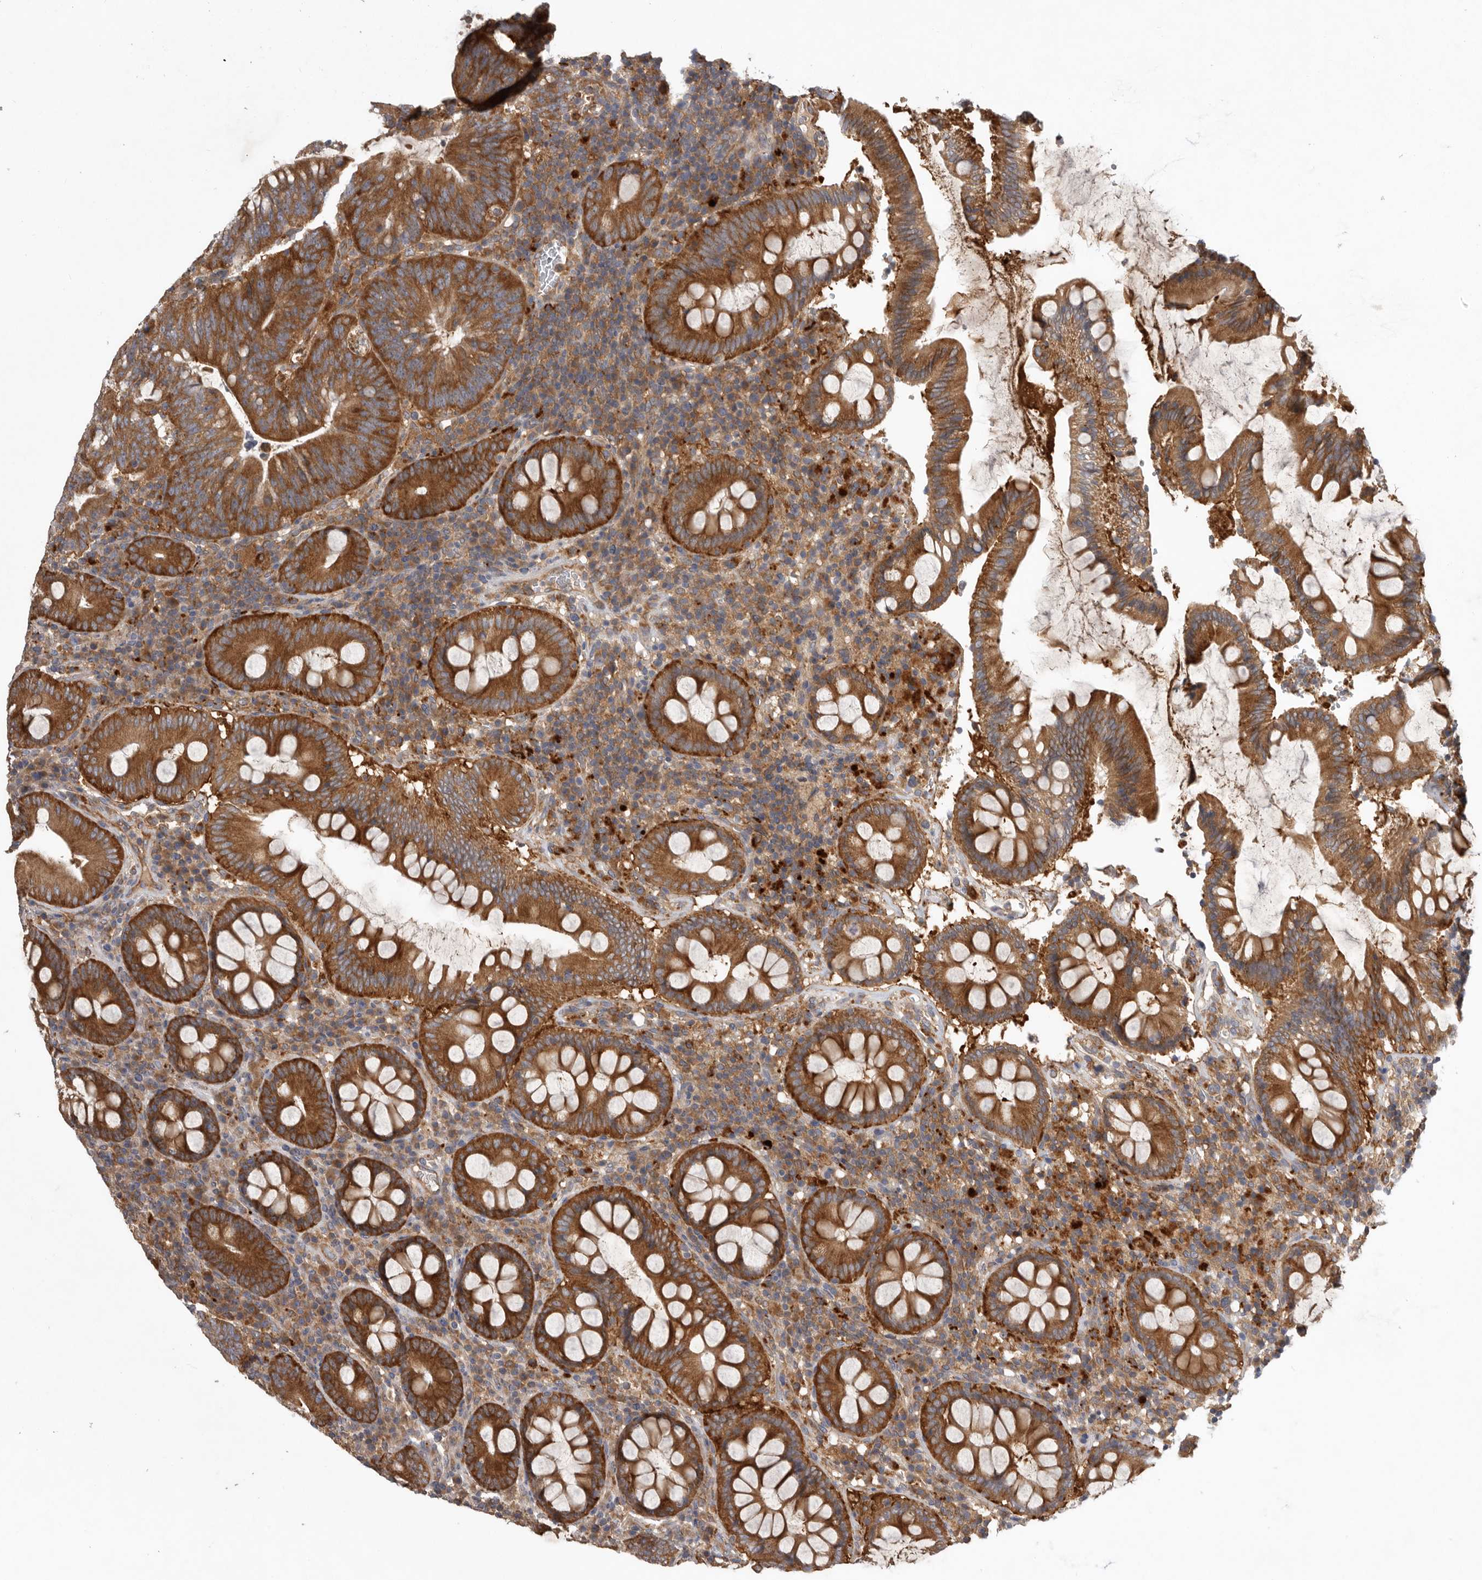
{"staining": {"intensity": "moderate", "quantity": ">75%", "location": "cytoplasmic/membranous"}, "tissue": "colorectal cancer", "cell_type": "Tumor cells", "image_type": "cancer", "snomed": [{"axis": "morphology", "description": "Adenocarcinoma, NOS"}, {"axis": "topography", "description": "Colon"}], "caption": "High-magnification brightfield microscopy of colorectal adenocarcinoma stained with DAB (3,3'-diaminobenzidine) (brown) and counterstained with hematoxylin (blue). tumor cells exhibit moderate cytoplasmic/membranous positivity is present in about>75% of cells.", "gene": "C1orf109", "patient": {"sex": "female", "age": 66}}